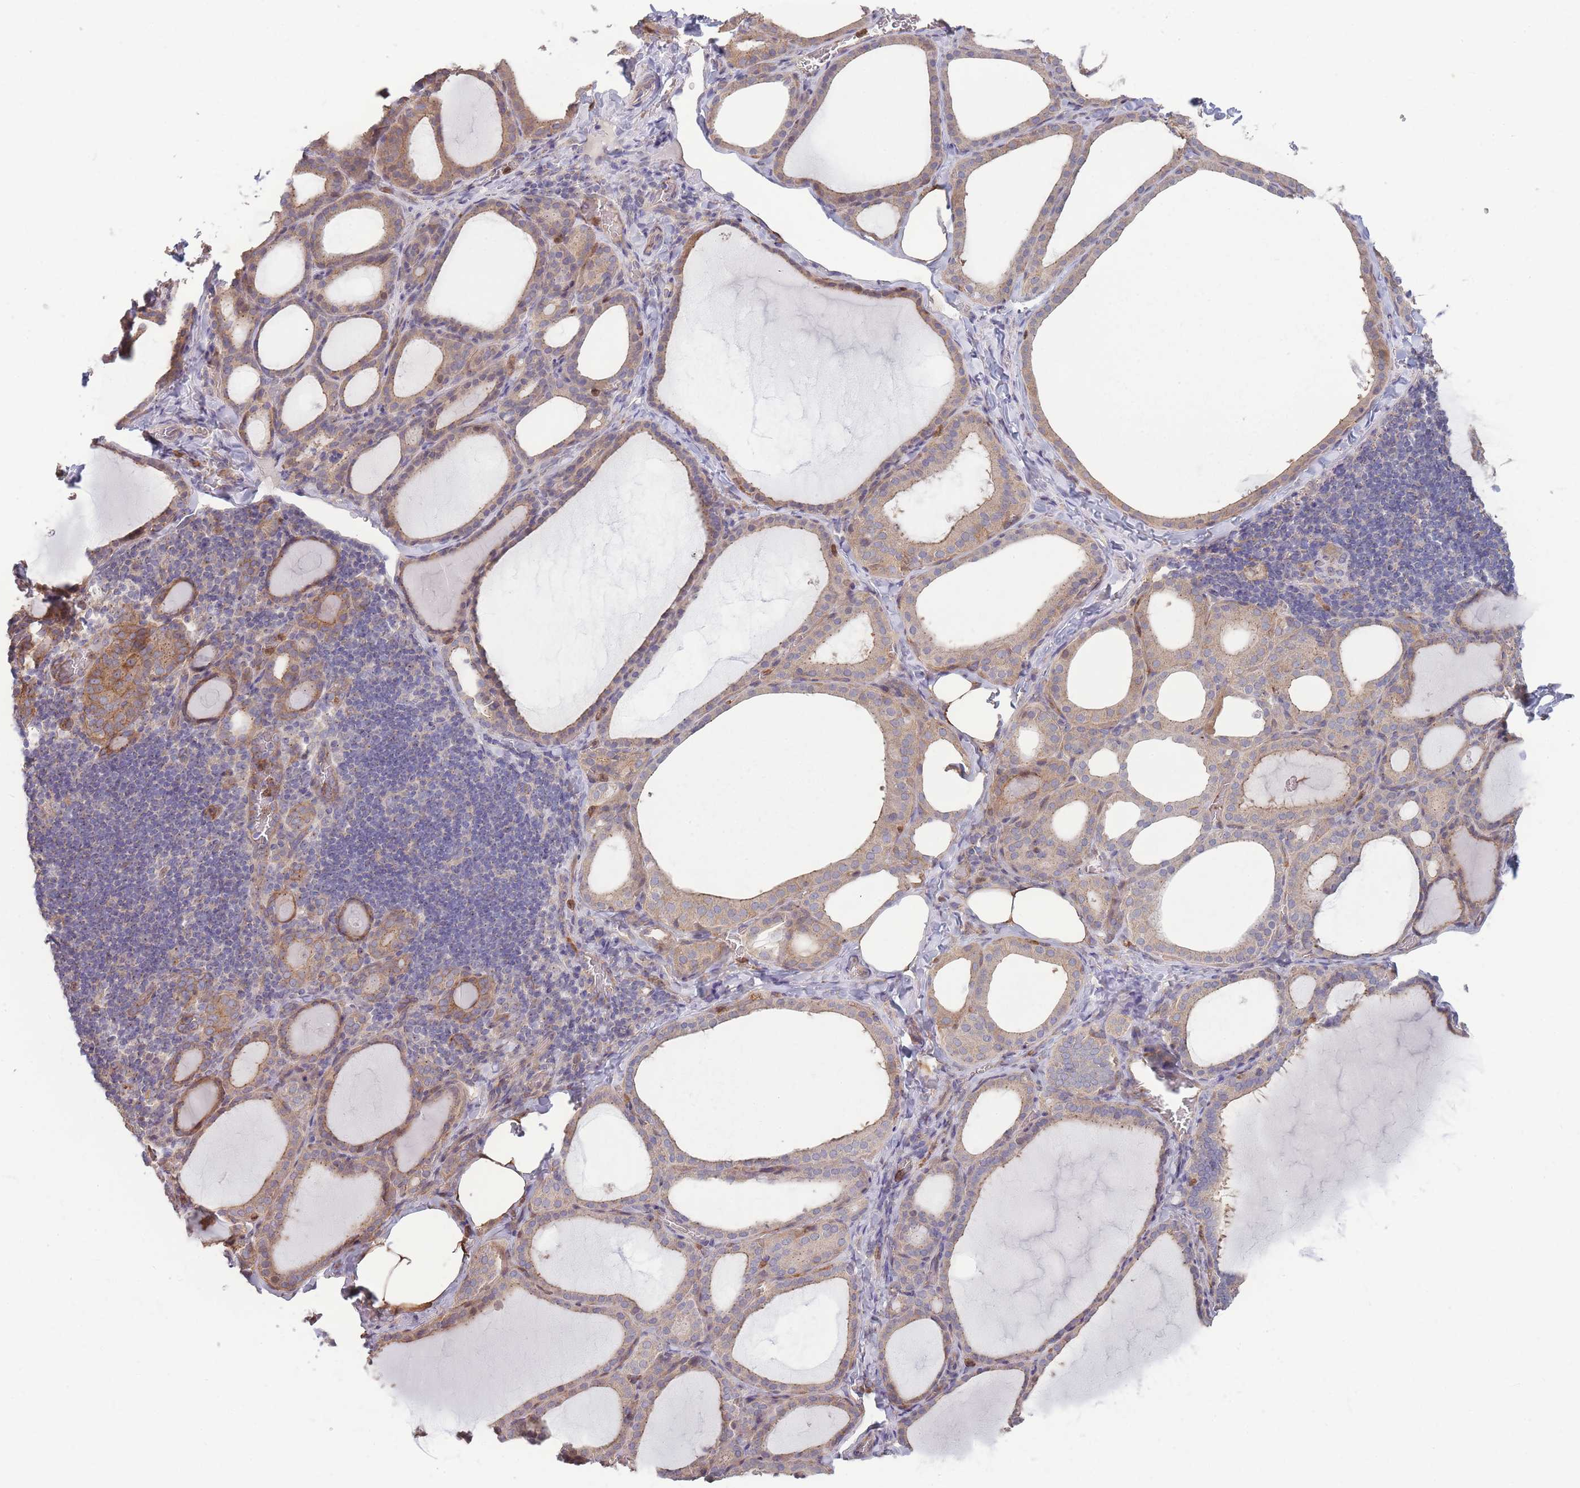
{"staining": {"intensity": "moderate", "quantity": ">75%", "location": "cytoplasmic/membranous"}, "tissue": "thyroid gland", "cell_type": "Glandular cells", "image_type": "normal", "snomed": [{"axis": "morphology", "description": "Normal tissue, NOS"}, {"axis": "topography", "description": "Thyroid gland"}], "caption": "An immunohistochemistry (IHC) image of benign tissue is shown. Protein staining in brown highlights moderate cytoplasmic/membranous positivity in thyroid gland within glandular cells. The protein is stained brown, and the nuclei are stained in blue (DAB IHC with brightfield microscopy, high magnification).", "gene": "STEAP3", "patient": {"sex": "female", "age": 39}}